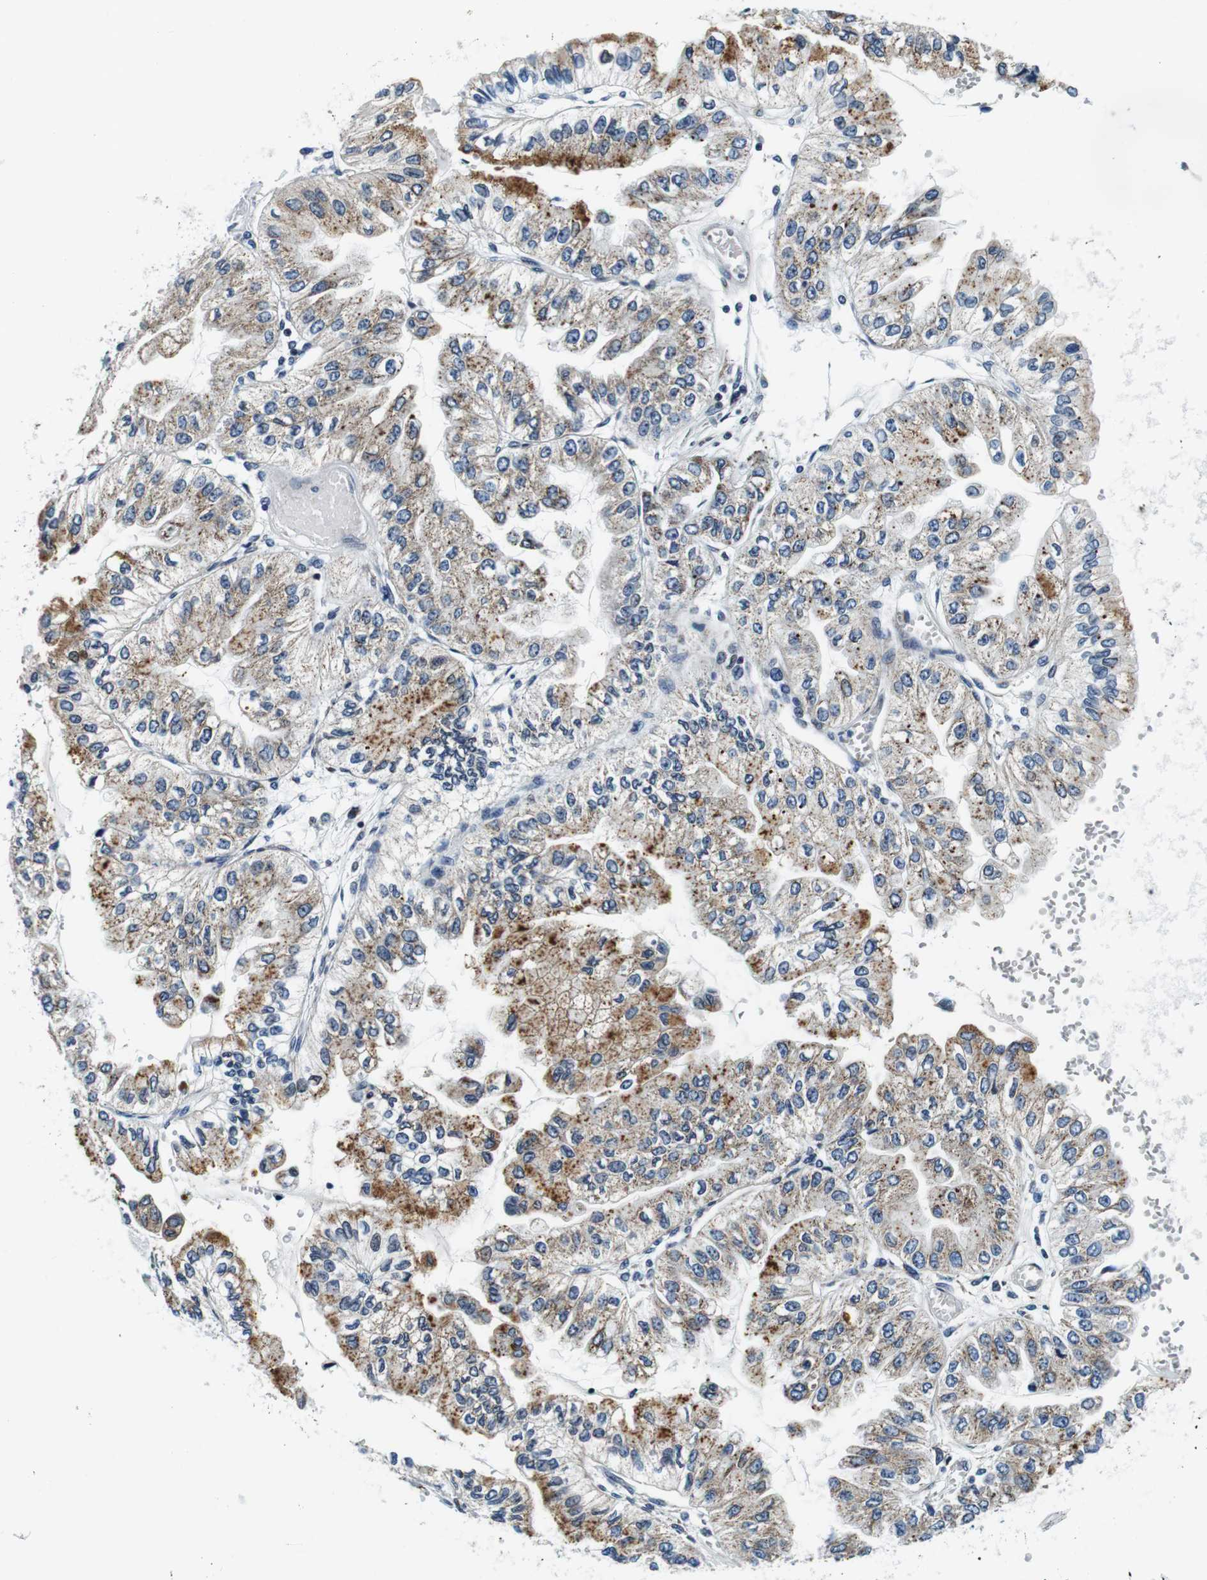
{"staining": {"intensity": "moderate", "quantity": ">75%", "location": "cytoplasmic/membranous"}, "tissue": "liver cancer", "cell_type": "Tumor cells", "image_type": "cancer", "snomed": [{"axis": "morphology", "description": "Cholangiocarcinoma"}, {"axis": "topography", "description": "Liver"}], "caption": "Liver cancer tissue shows moderate cytoplasmic/membranous positivity in about >75% of tumor cells", "gene": "FAR2", "patient": {"sex": "female", "age": 79}}